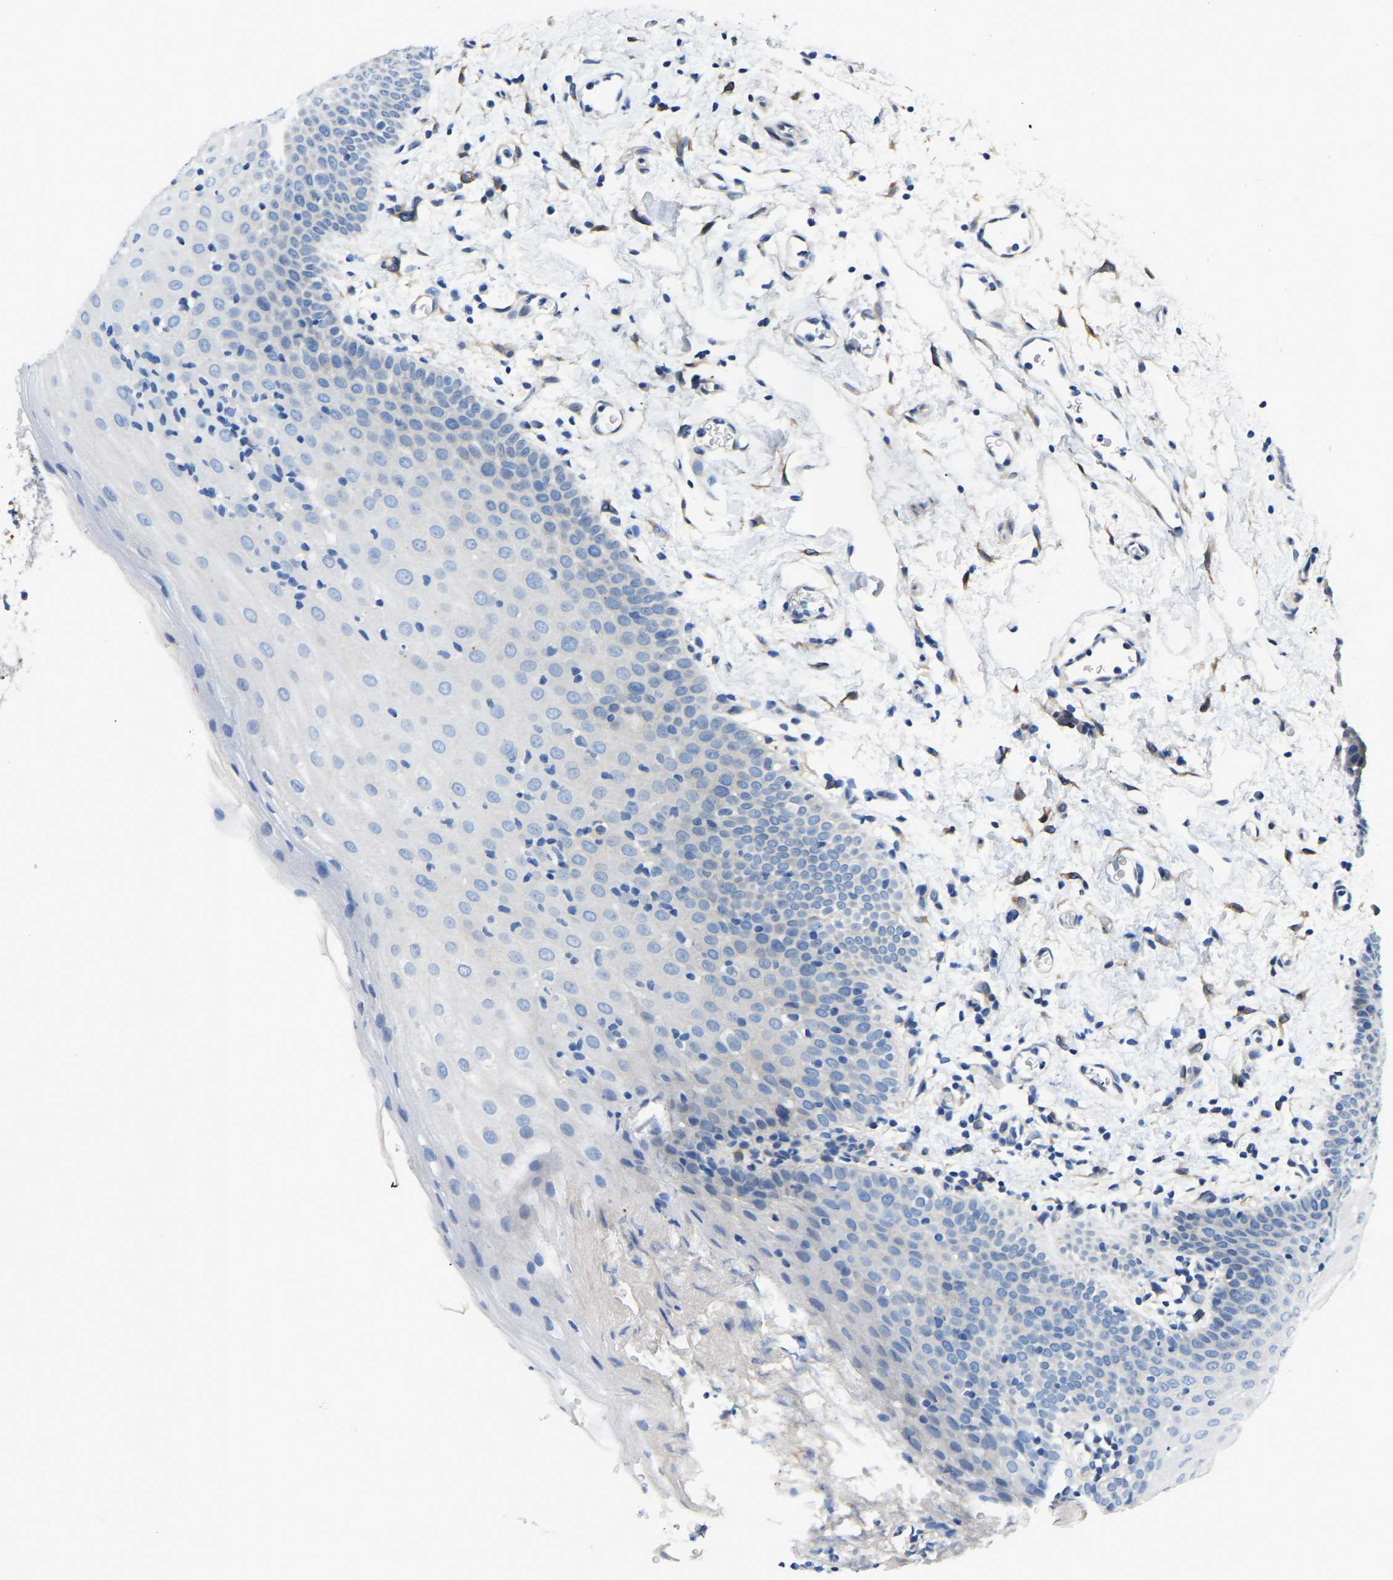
{"staining": {"intensity": "negative", "quantity": "none", "location": "none"}, "tissue": "oral mucosa", "cell_type": "Squamous epithelial cells", "image_type": "normal", "snomed": [{"axis": "morphology", "description": "Normal tissue, NOS"}, {"axis": "topography", "description": "Oral tissue"}], "caption": "This is a histopathology image of immunohistochemistry (IHC) staining of normal oral mucosa, which shows no expression in squamous epithelial cells.", "gene": "ARL6IP5", "patient": {"sex": "male", "age": 66}}